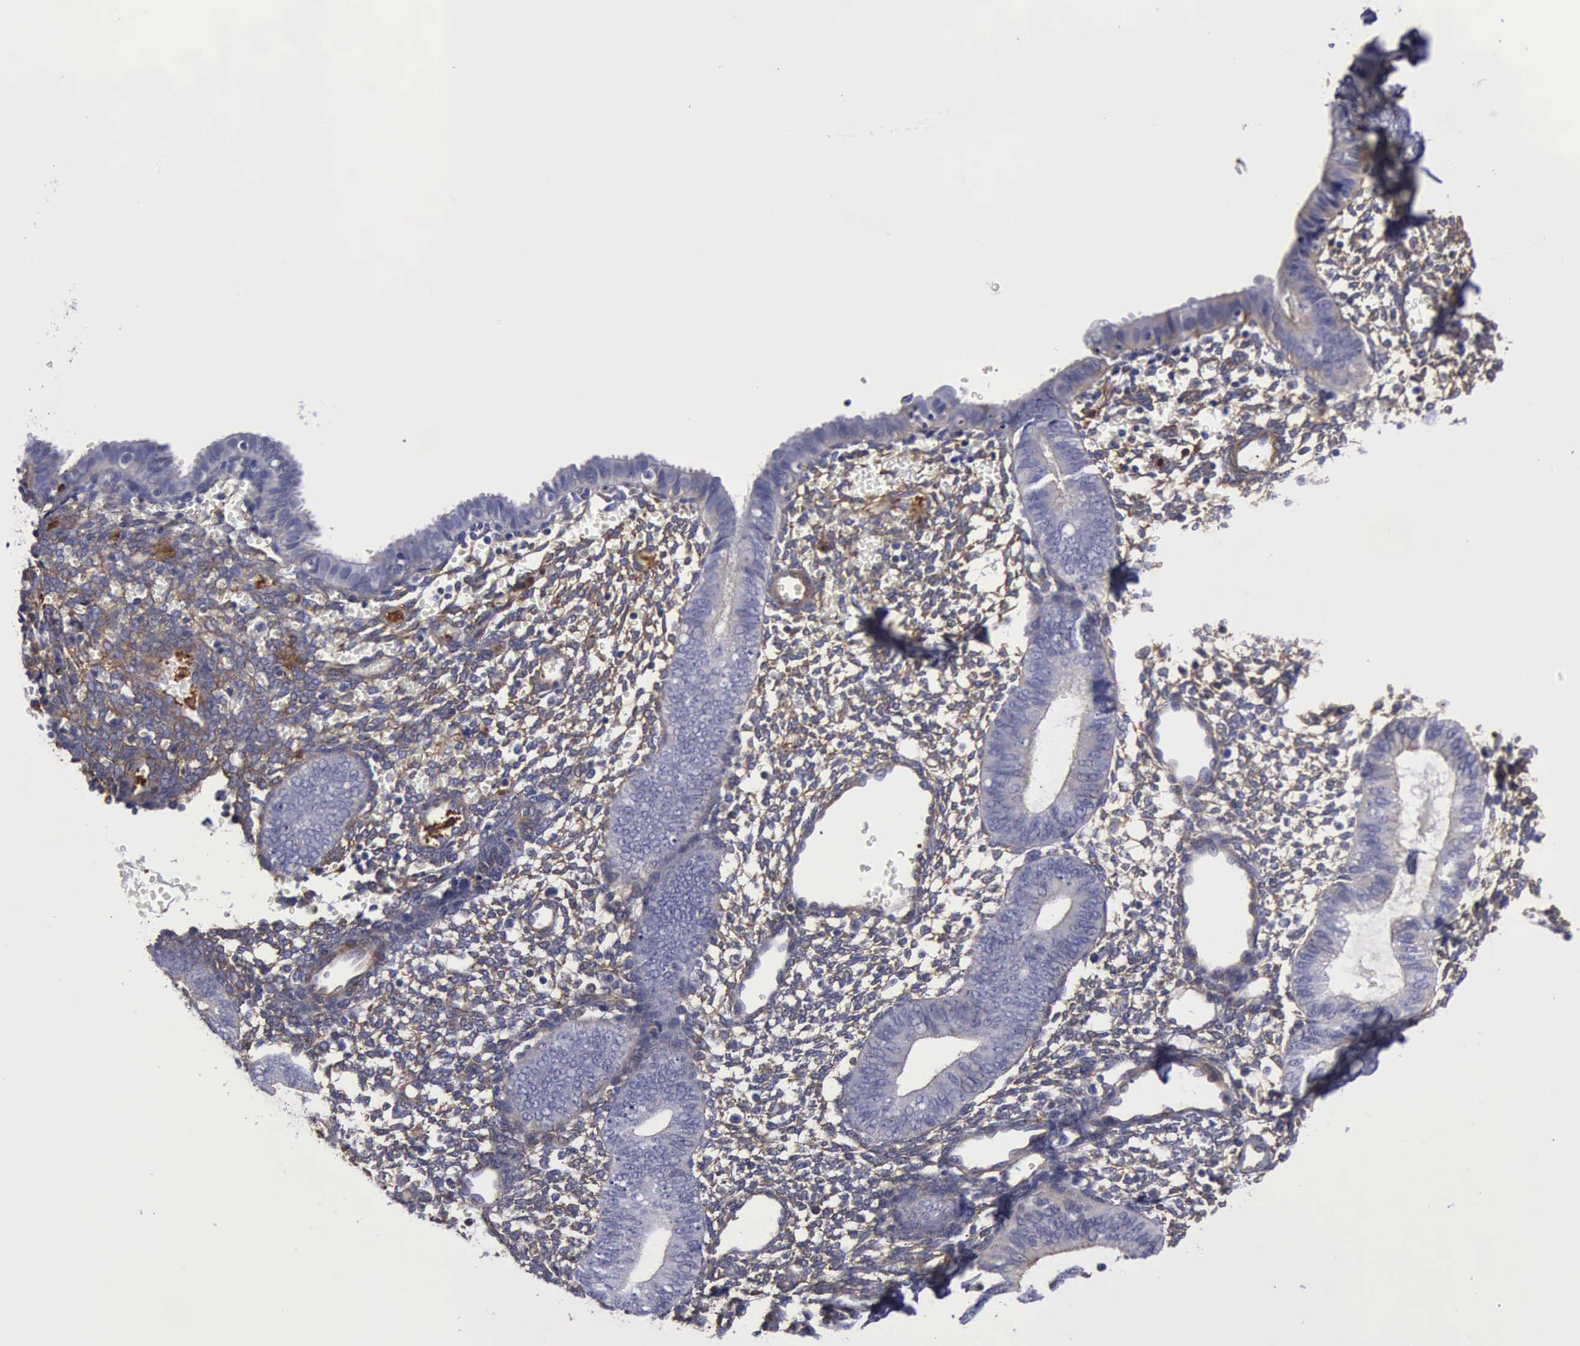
{"staining": {"intensity": "moderate", "quantity": ">75%", "location": "cytoplasmic/membranous"}, "tissue": "endometrium", "cell_type": "Cells in endometrial stroma", "image_type": "normal", "snomed": [{"axis": "morphology", "description": "Normal tissue, NOS"}, {"axis": "topography", "description": "Endometrium"}], "caption": "Endometrium was stained to show a protein in brown. There is medium levels of moderate cytoplasmic/membranous staining in about >75% of cells in endometrial stroma. (Brightfield microscopy of DAB IHC at high magnification).", "gene": "FLNA", "patient": {"sex": "female", "age": 61}}